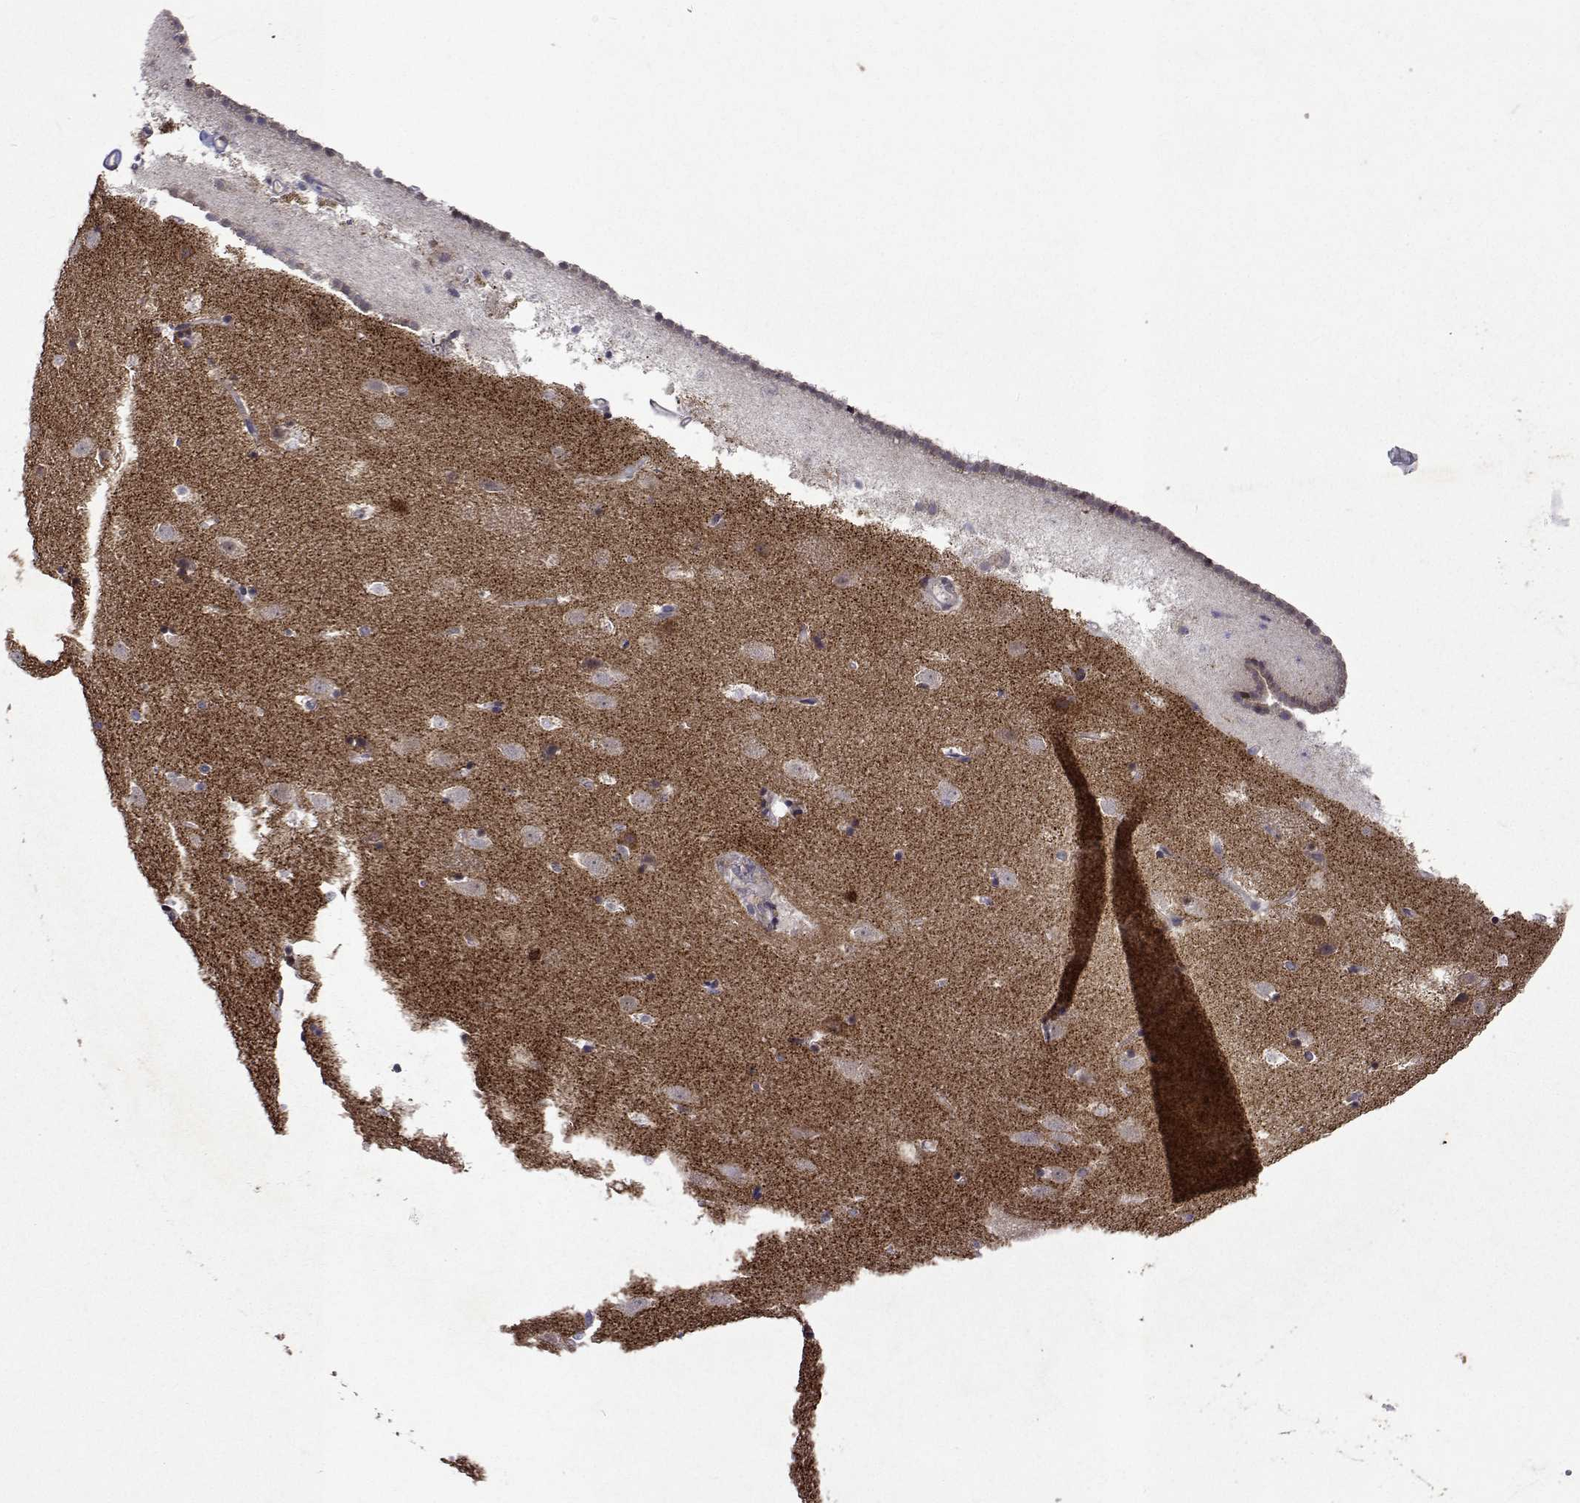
{"staining": {"intensity": "moderate", "quantity": ">75%", "location": "cytoplasmic/membranous"}, "tissue": "caudate", "cell_type": "Glial cells", "image_type": "normal", "snomed": [{"axis": "morphology", "description": "Normal tissue, NOS"}, {"axis": "topography", "description": "Lateral ventricle wall"}], "caption": "A high-resolution image shows immunohistochemistry (IHC) staining of normal caudate, which displays moderate cytoplasmic/membranous staining in approximately >75% of glial cells.", "gene": "TARBP2", "patient": {"sex": "male", "age": 37}}